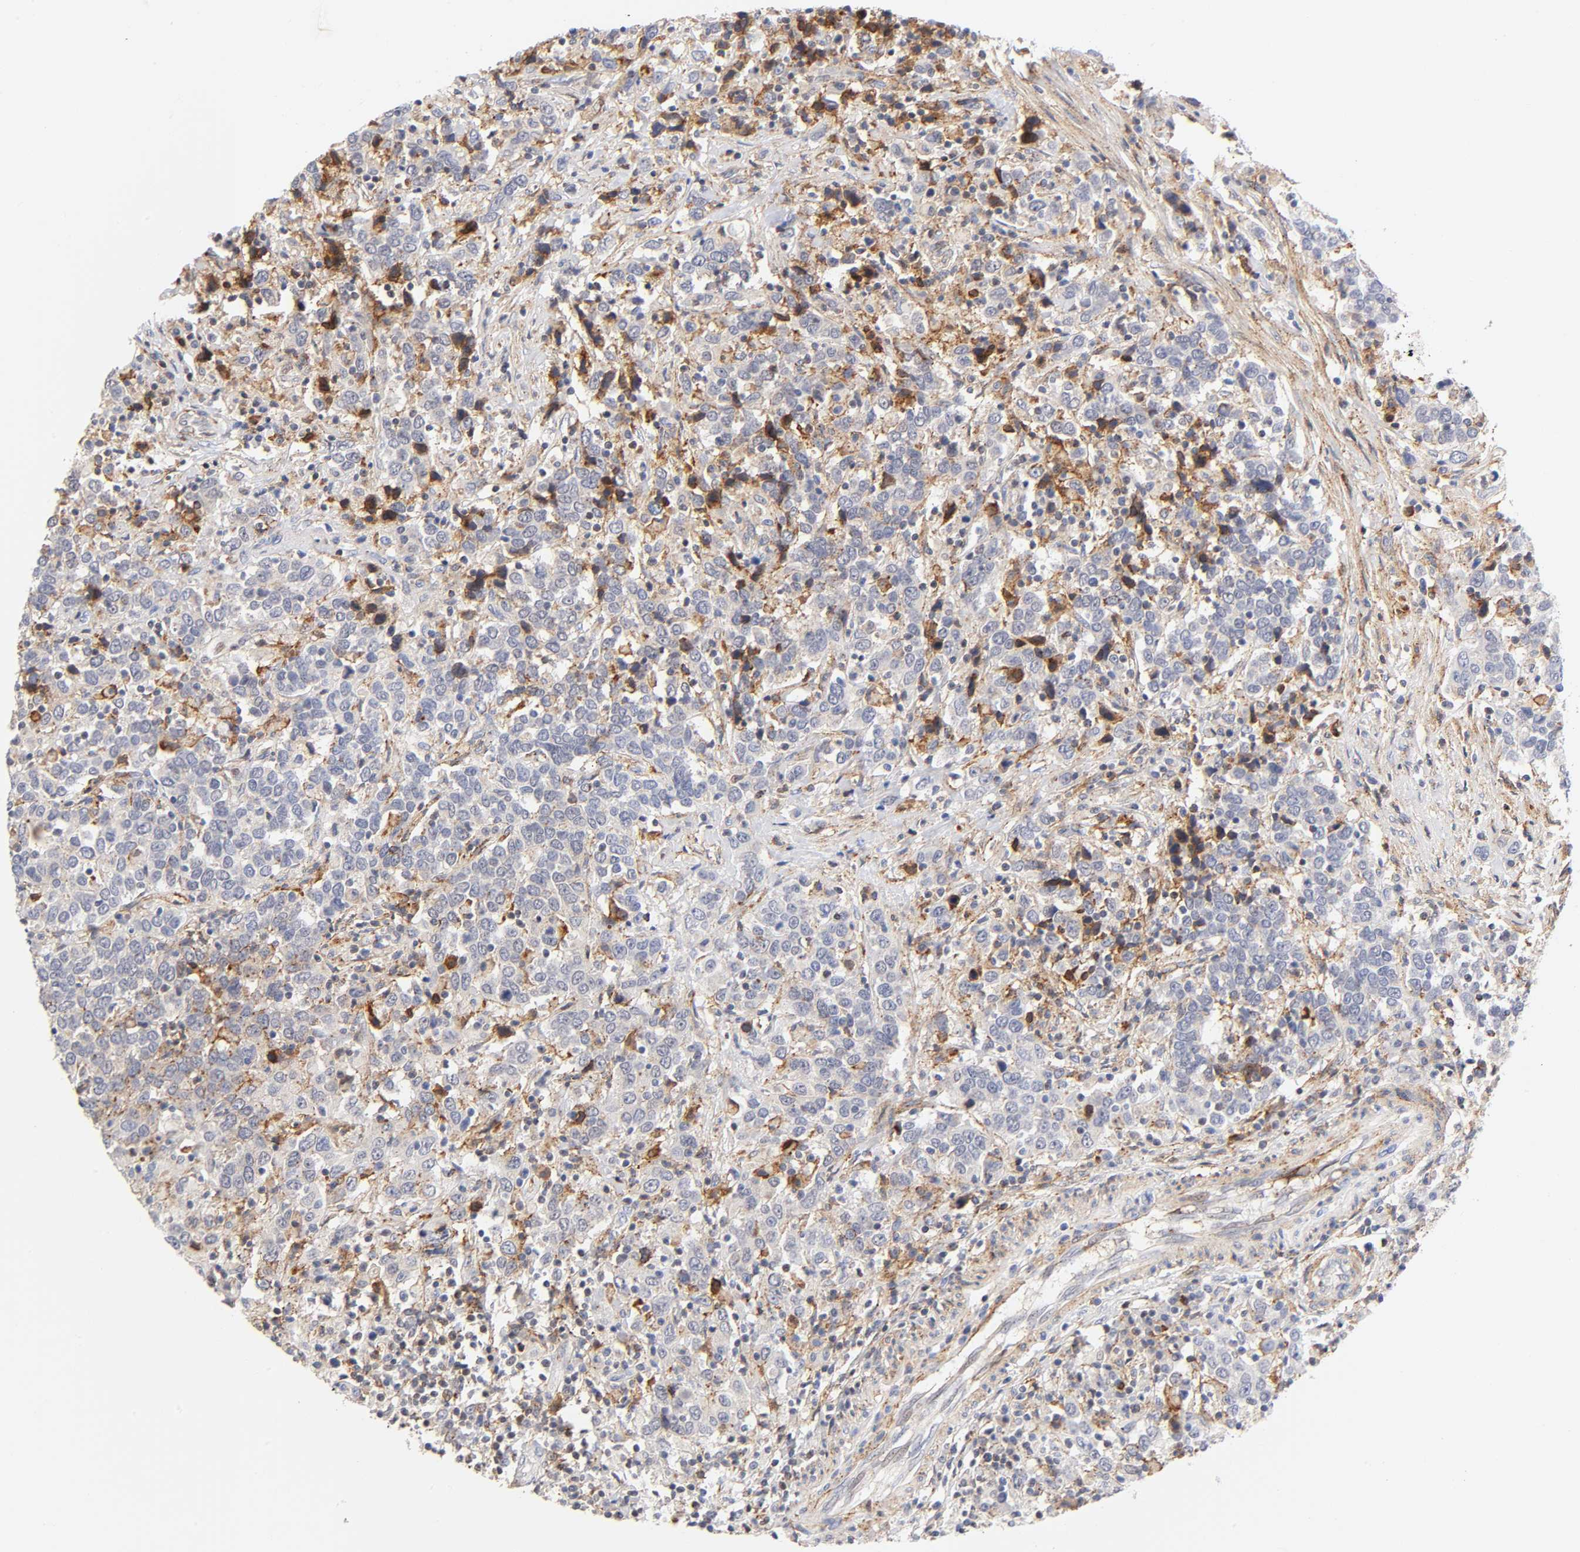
{"staining": {"intensity": "moderate", "quantity": "25%-75%", "location": "cytoplasmic/membranous,nuclear"}, "tissue": "urothelial cancer", "cell_type": "Tumor cells", "image_type": "cancer", "snomed": [{"axis": "morphology", "description": "Urothelial carcinoma, High grade"}, {"axis": "topography", "description": "Urinary bladder"}], "caption": "Protein staining of urothelial cancer tissue reveals moderate cytoplasmic/membranous and nuclear positivity in about 25%-75% of tumor cells.", "gene": "ANXA7", "patient": {"sex": "male", "age": 61}}